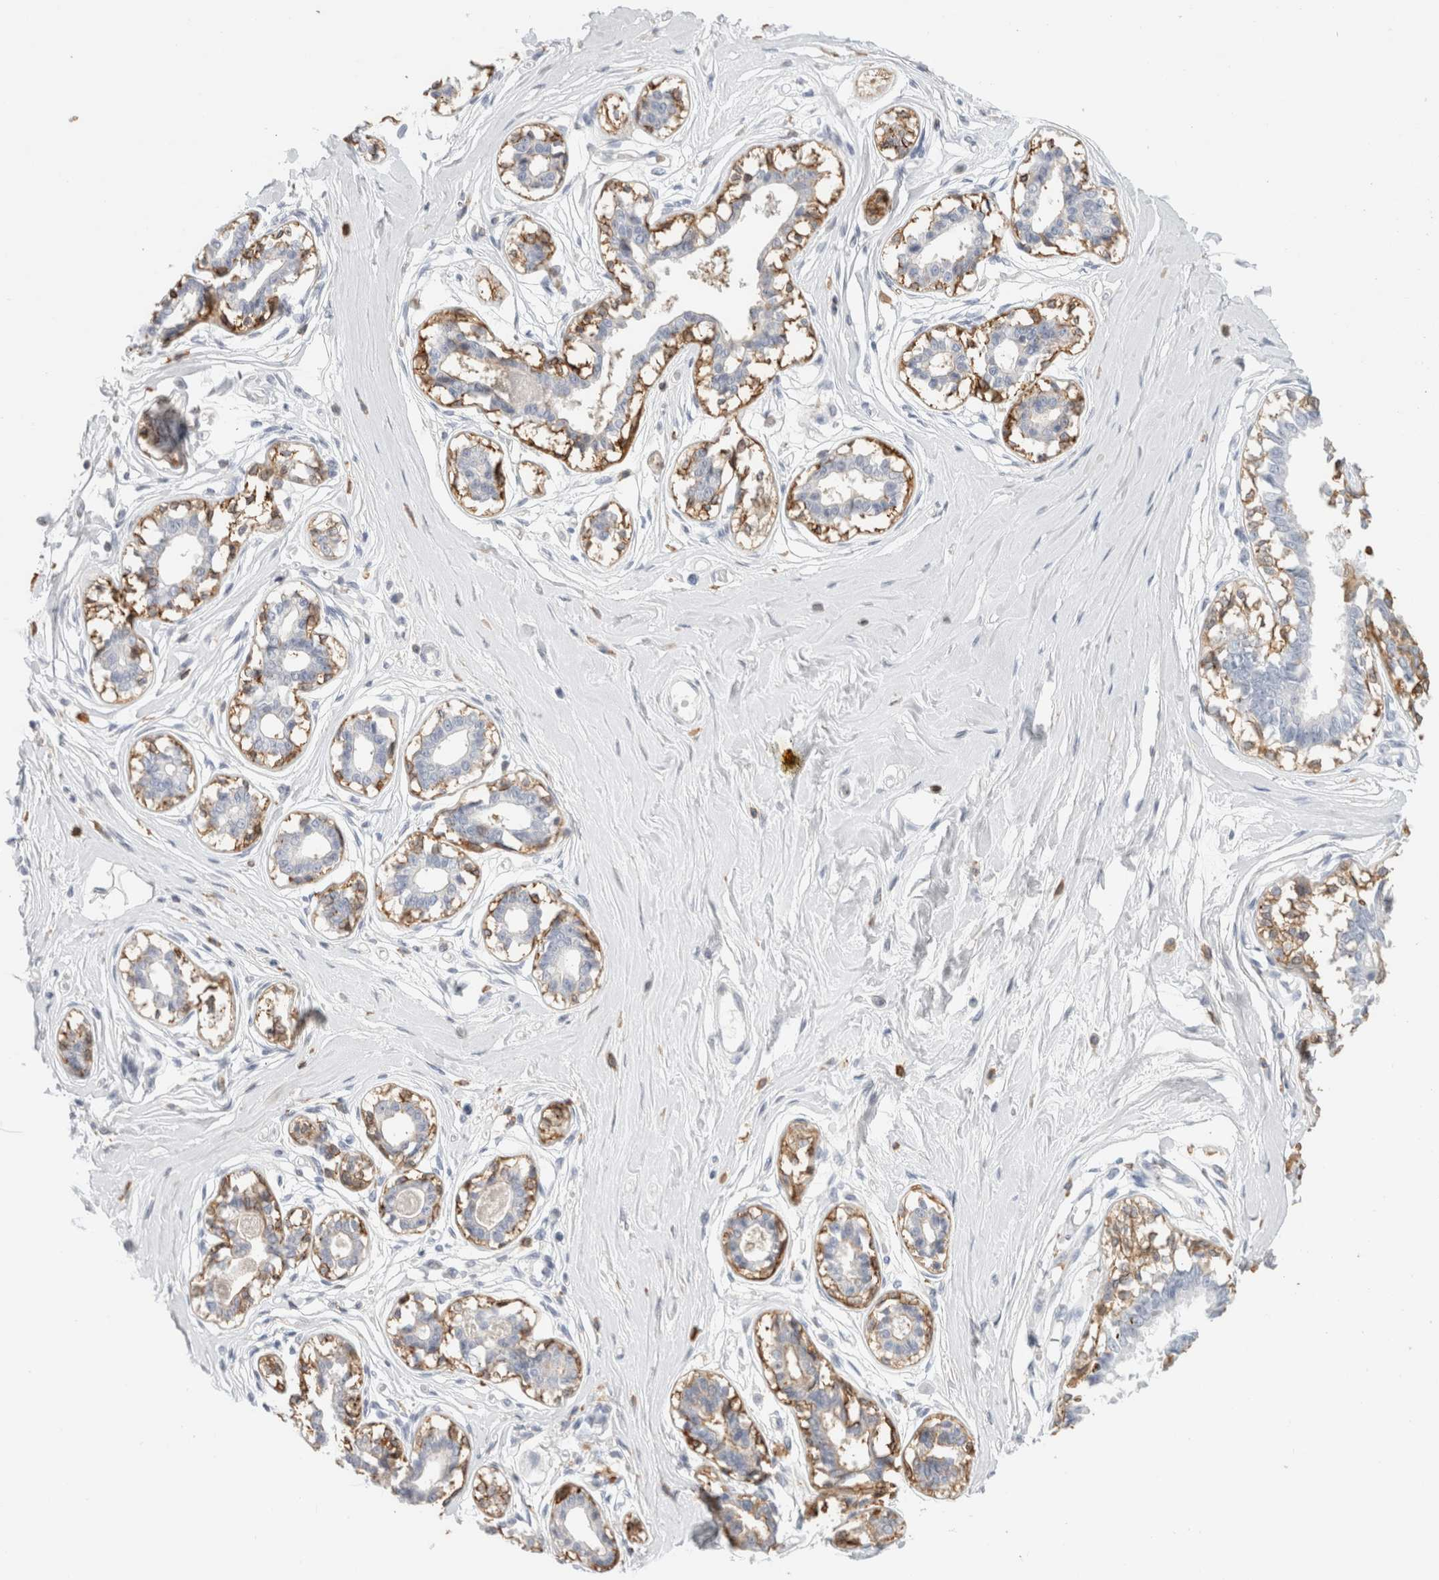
{"staining": {"intensity": "negative", "quantity": "none", "location": "none"}, "tissue": "breast", "cell_type": "Adipocytes", "image_type": "normal", "snomed": [{"axis": "morphology", "description": "Normal tissue, NOS"}, {"axis": "topography", "description": "Breast"}], "caption": "DAB (3,3'-diaminobenzidine) immunohistochemical staining of normal breast exhibits no significant positivity in adipocytes.", "gene": "P2RY2", "patient": {"sex": "female", "age": 45}}